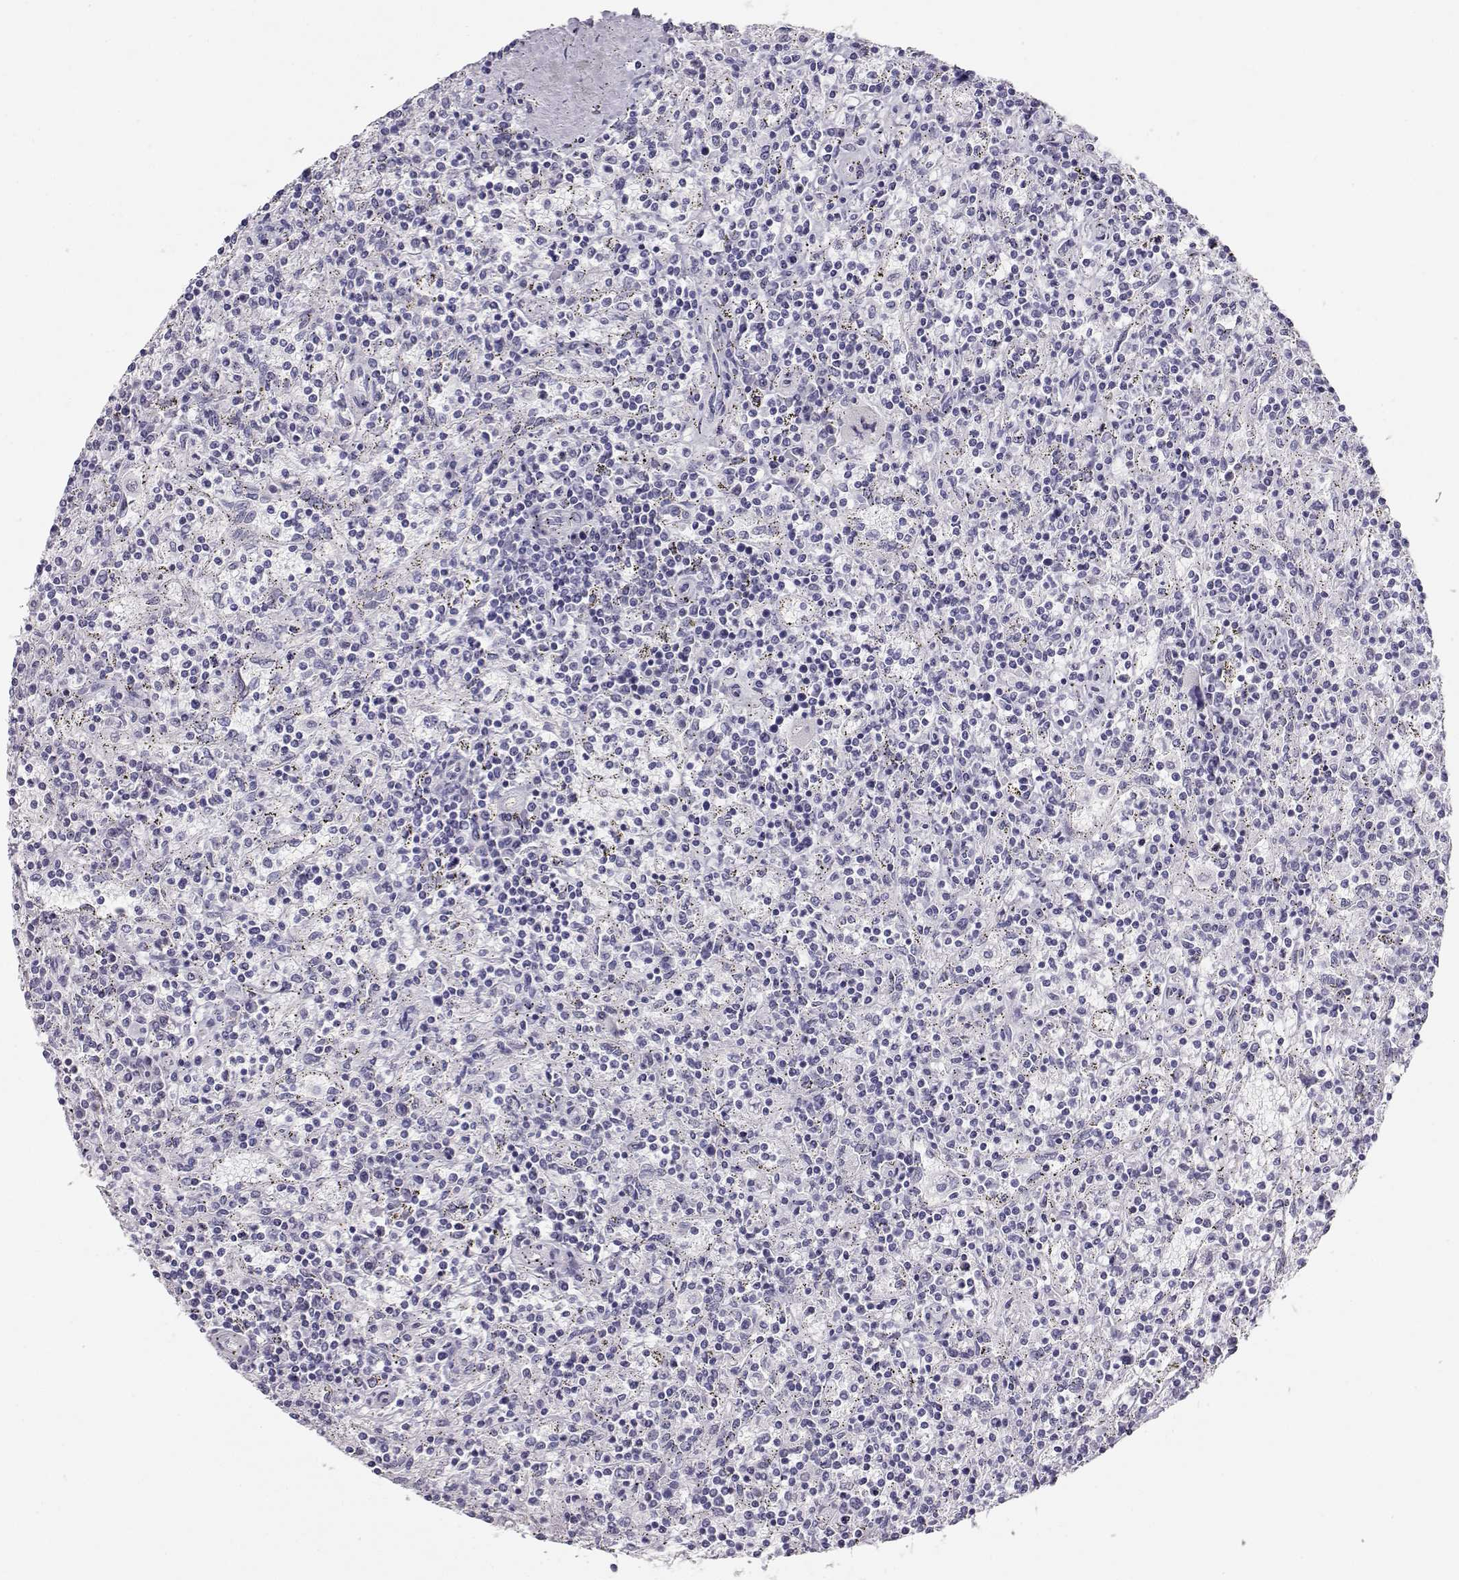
{"staining": {"intensity": "negative", "quantity": "none", "location": "none"}, "tissue": "lymphoma", "cell_type": "Tumor cells", "image_type": "cancer", "snomed": [{"axis": "morphology", "description": "Malignant lymphoma, non-Hodgkin's type, Low grade"}, {"axis": "topography", "description": "Spleen"}], "caption": "An IHC micrograph of lymphoma is shown. There is no staining in tumor cells of lymphoma.", "gene": "MAGEC1", "patient": {"sex": "male", "age": 62}}